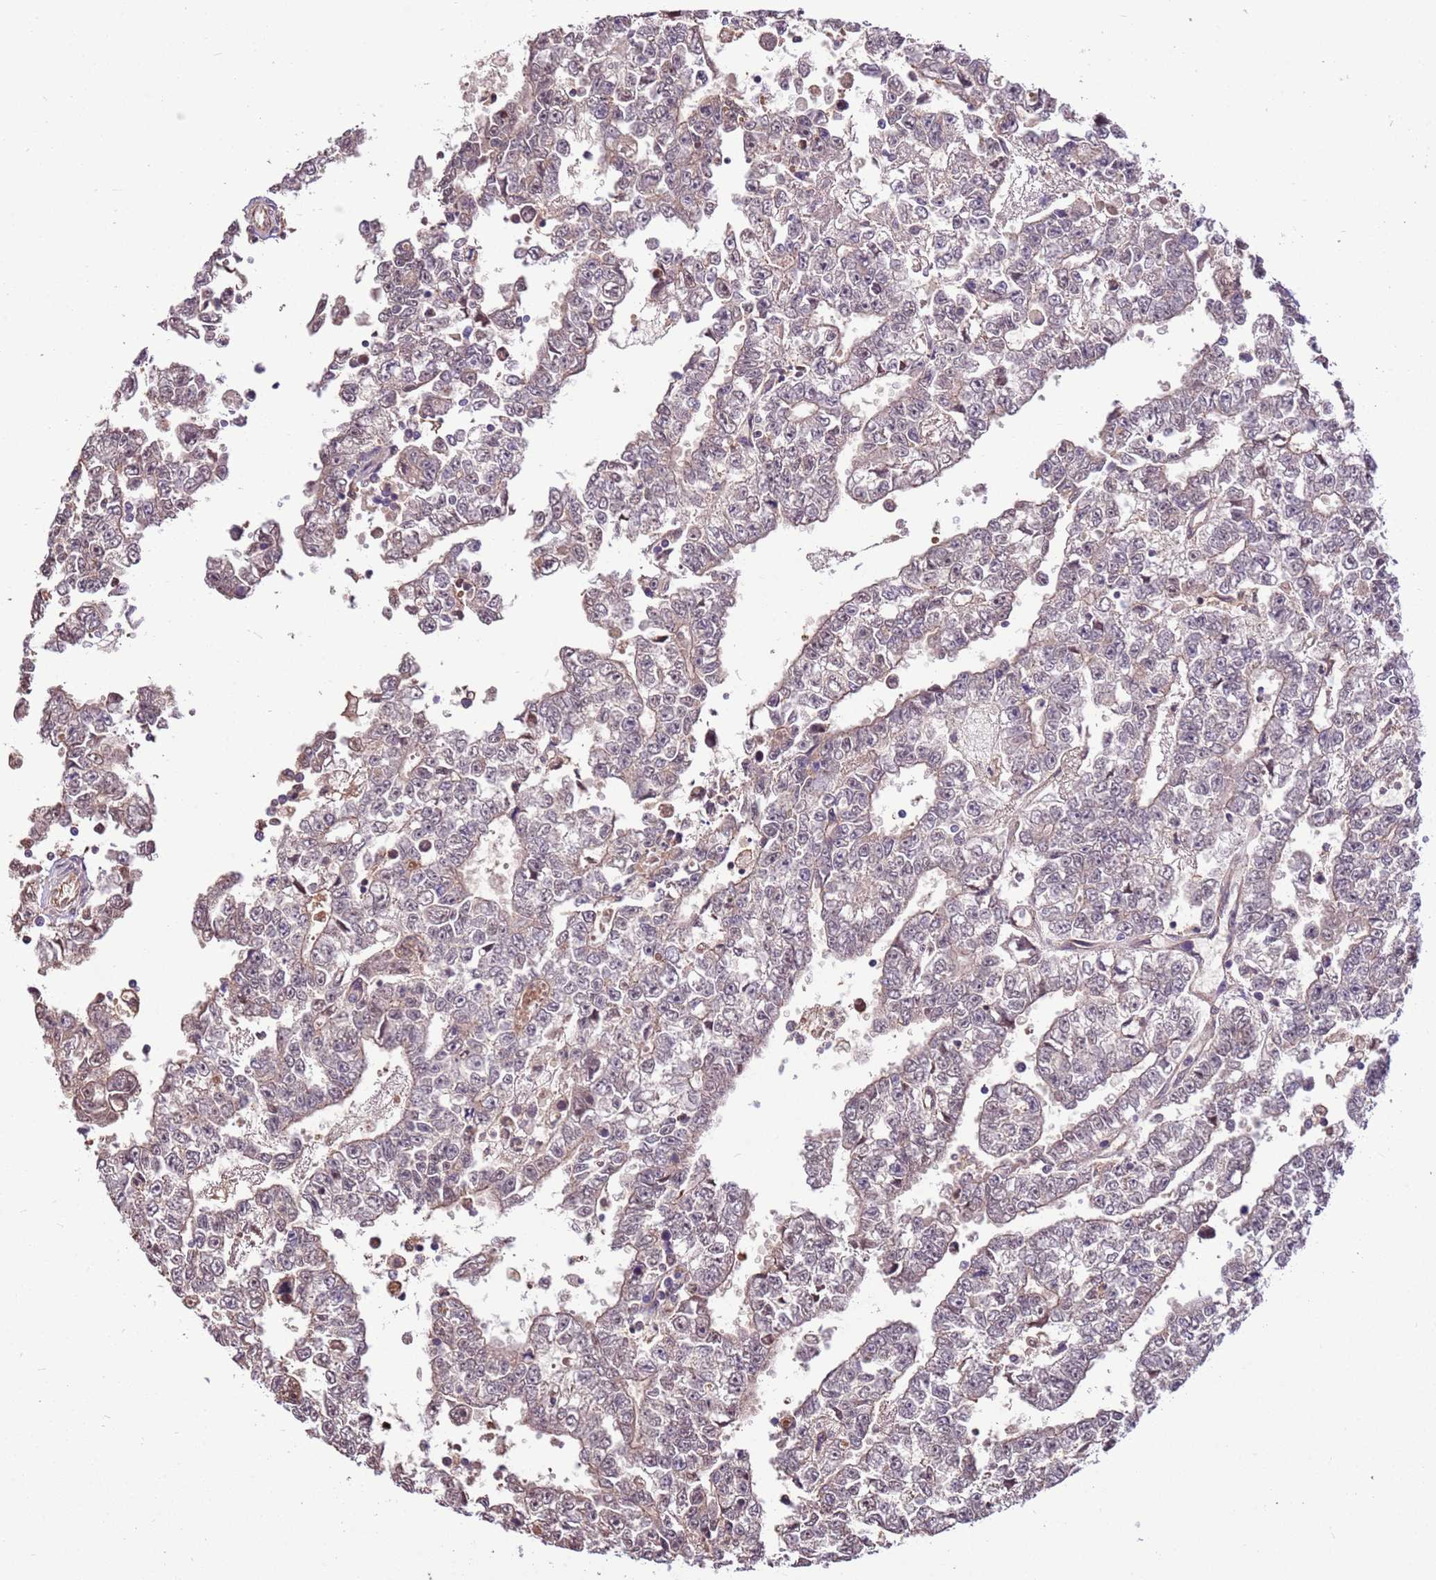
{"staining": {"intensity": "negative", "quantity": "none", "location": "none"}, "tissue": "testis cancer", "cell_type": "Tumor cells", "image_type": "cancer", "snomed": [{"axis": "morphology", "description": "Carcinoma, Embryonal, NOS"}, {"axis": "topography", "description": "Testis"}], "caption": "Testis embryonal carcinoma was stained to show a protein in brown. There is no significant staining in tumor cells.", "gene": "BBS5", "patient": {"sex": "male", "age": 25}}